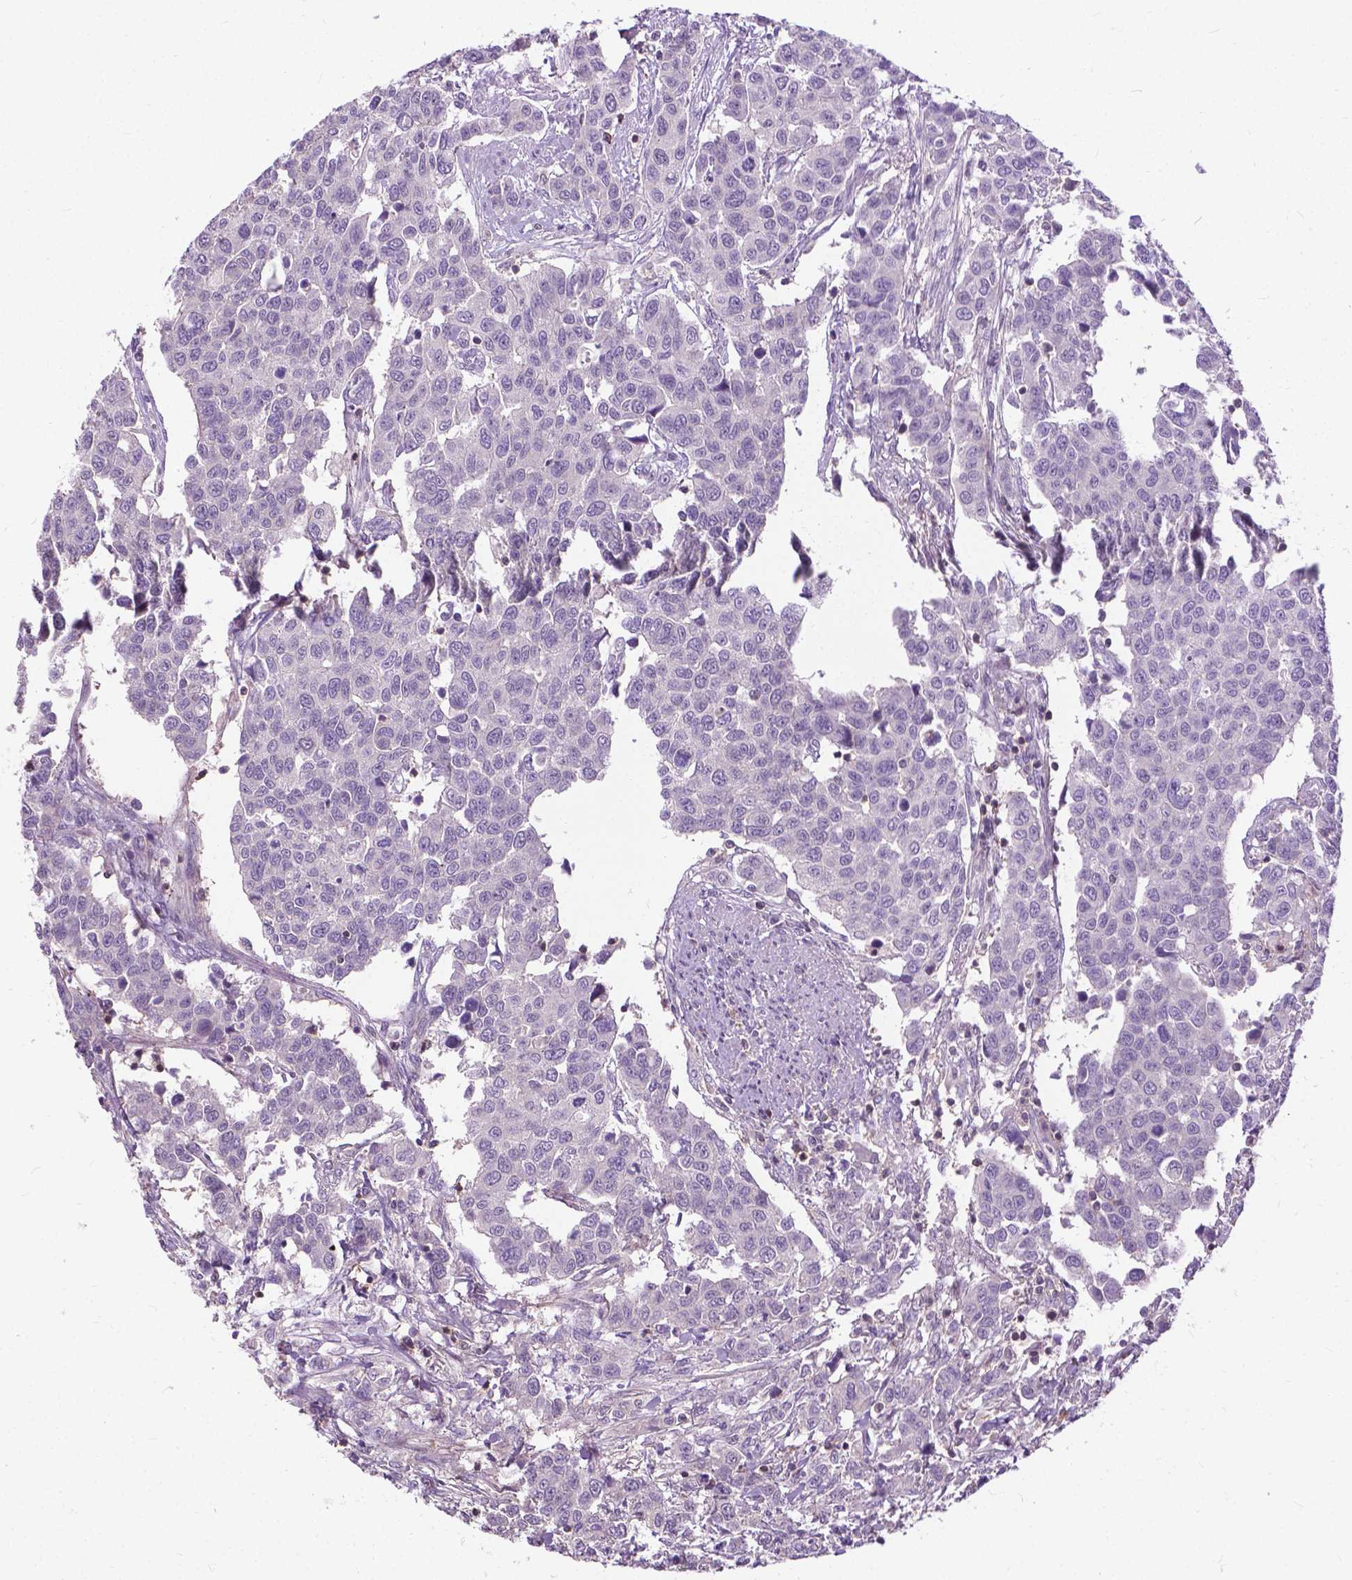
{"staining": {"intensity": "negative", "quantity": "none", "location": "none"}, "tissue": "urothelial cancer", "cell_type": "Tumor cells", "image_type": "cancer", "snomed": [{"axis": "morphology", "description": "Urothelial carcinoma, High grade"}, {"axis": "topography", "description": "Urinary bladder"}], "caption": "High magnification brightfield microscopy of urothelial cancer stained with DAB (3,3'-diaminobenzidine) (brown) and counterstained with hematoxylin (blue): tumor cells show no significant staining.", "gene": "JAK3", "patient": {"sex": "female", "age": 58}}